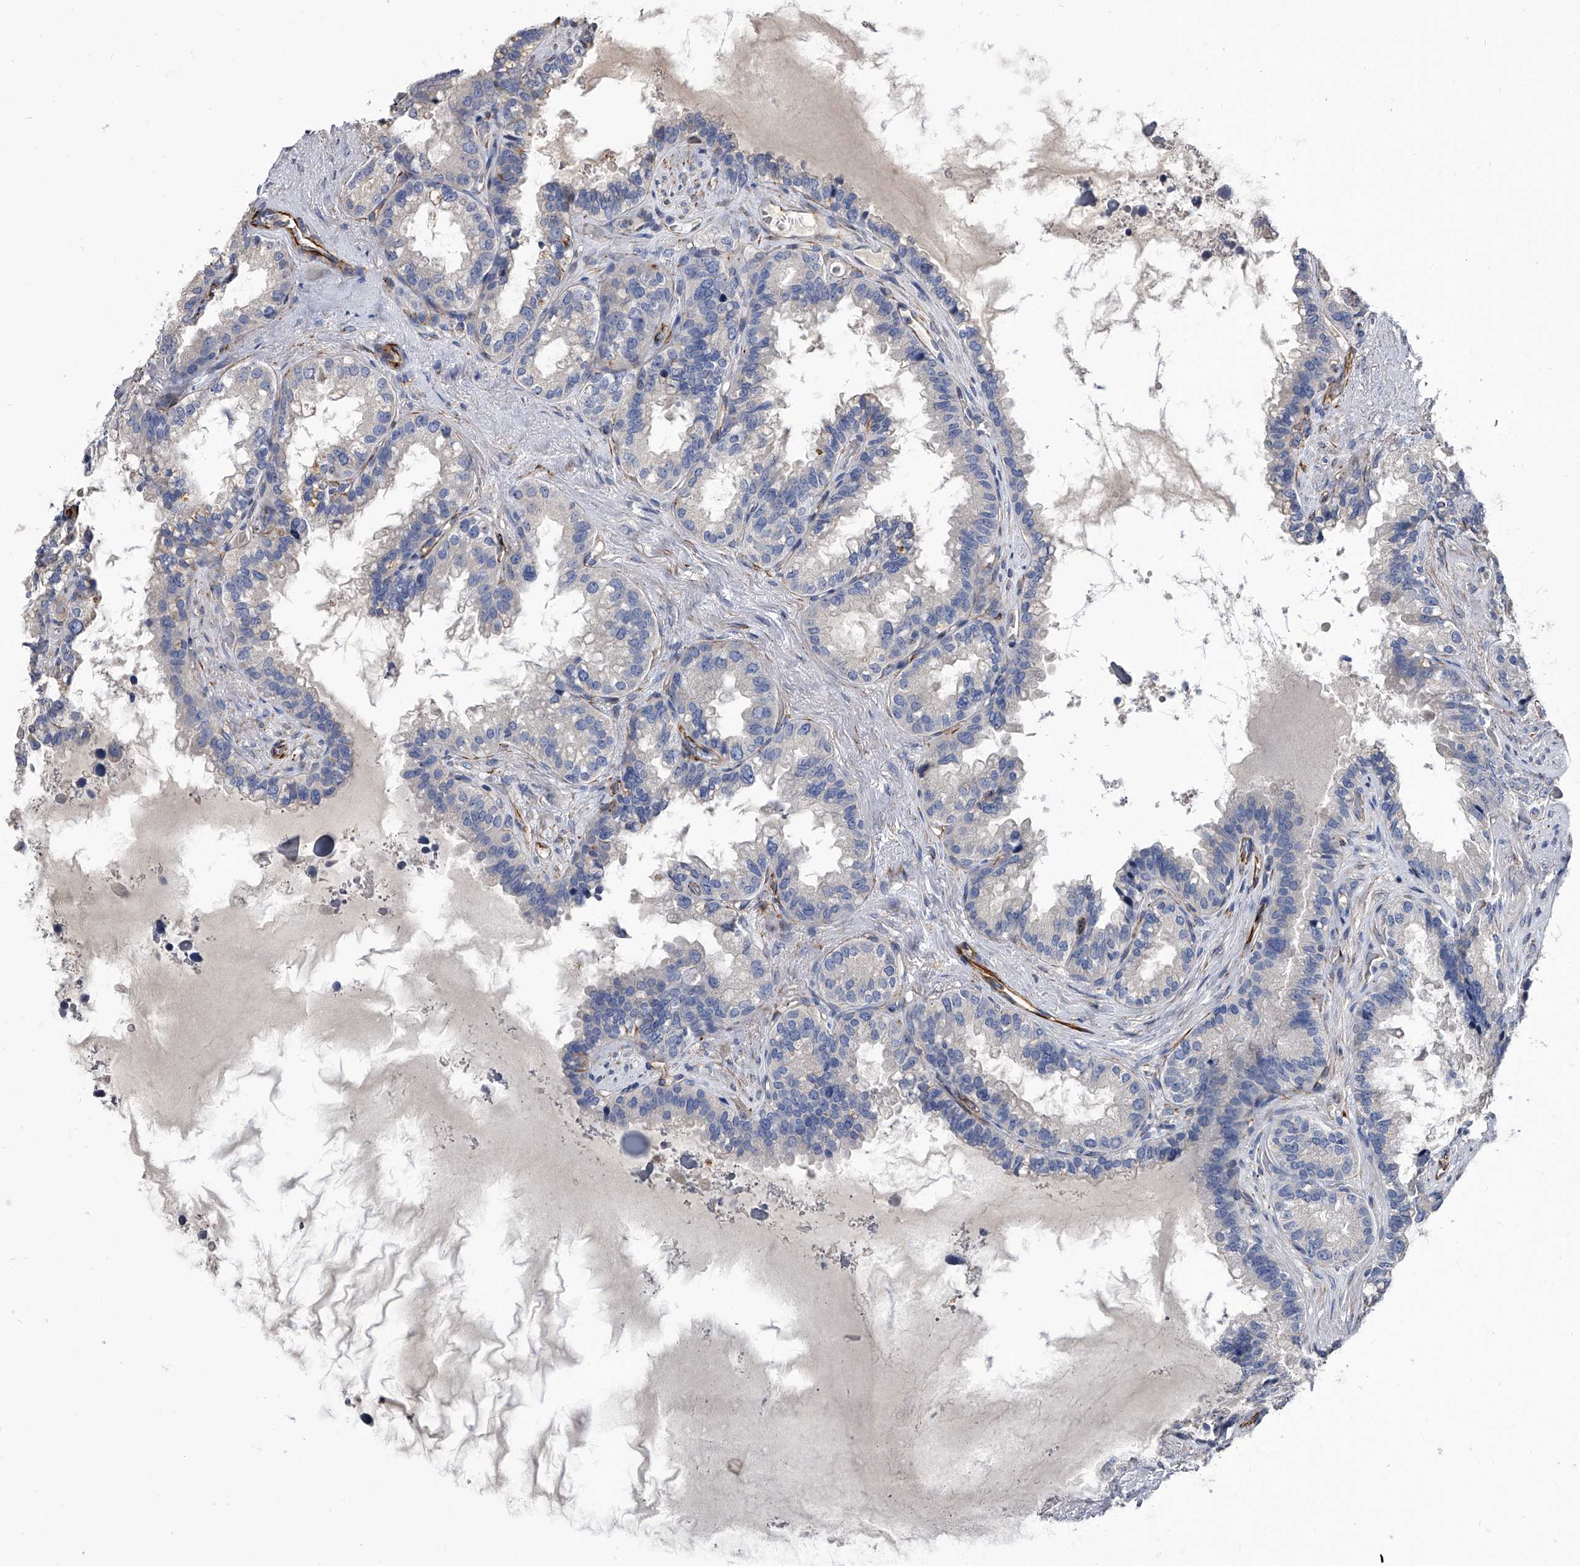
{"staining": {"intensity": "negative", "quantity": "none", "location": "none"}, "tissue": "seminal vesicle", "cell_type": "Glandular cells", "image_type": "normal", "snomed": [{"axis": "morphology", "description": "Normal tissue, NOS"}, {"axis": "topography", "description": "Seminal veicle"}], "caption": "Immunohistochemistry (IHC) histopathology image of benign seminal vesicle: human seminal vesicle stained with DAB reveals no significant protein positivity in glandular cells.", "gene": "EFCAB7", "patient": {"sex": "male", "age": 80}}